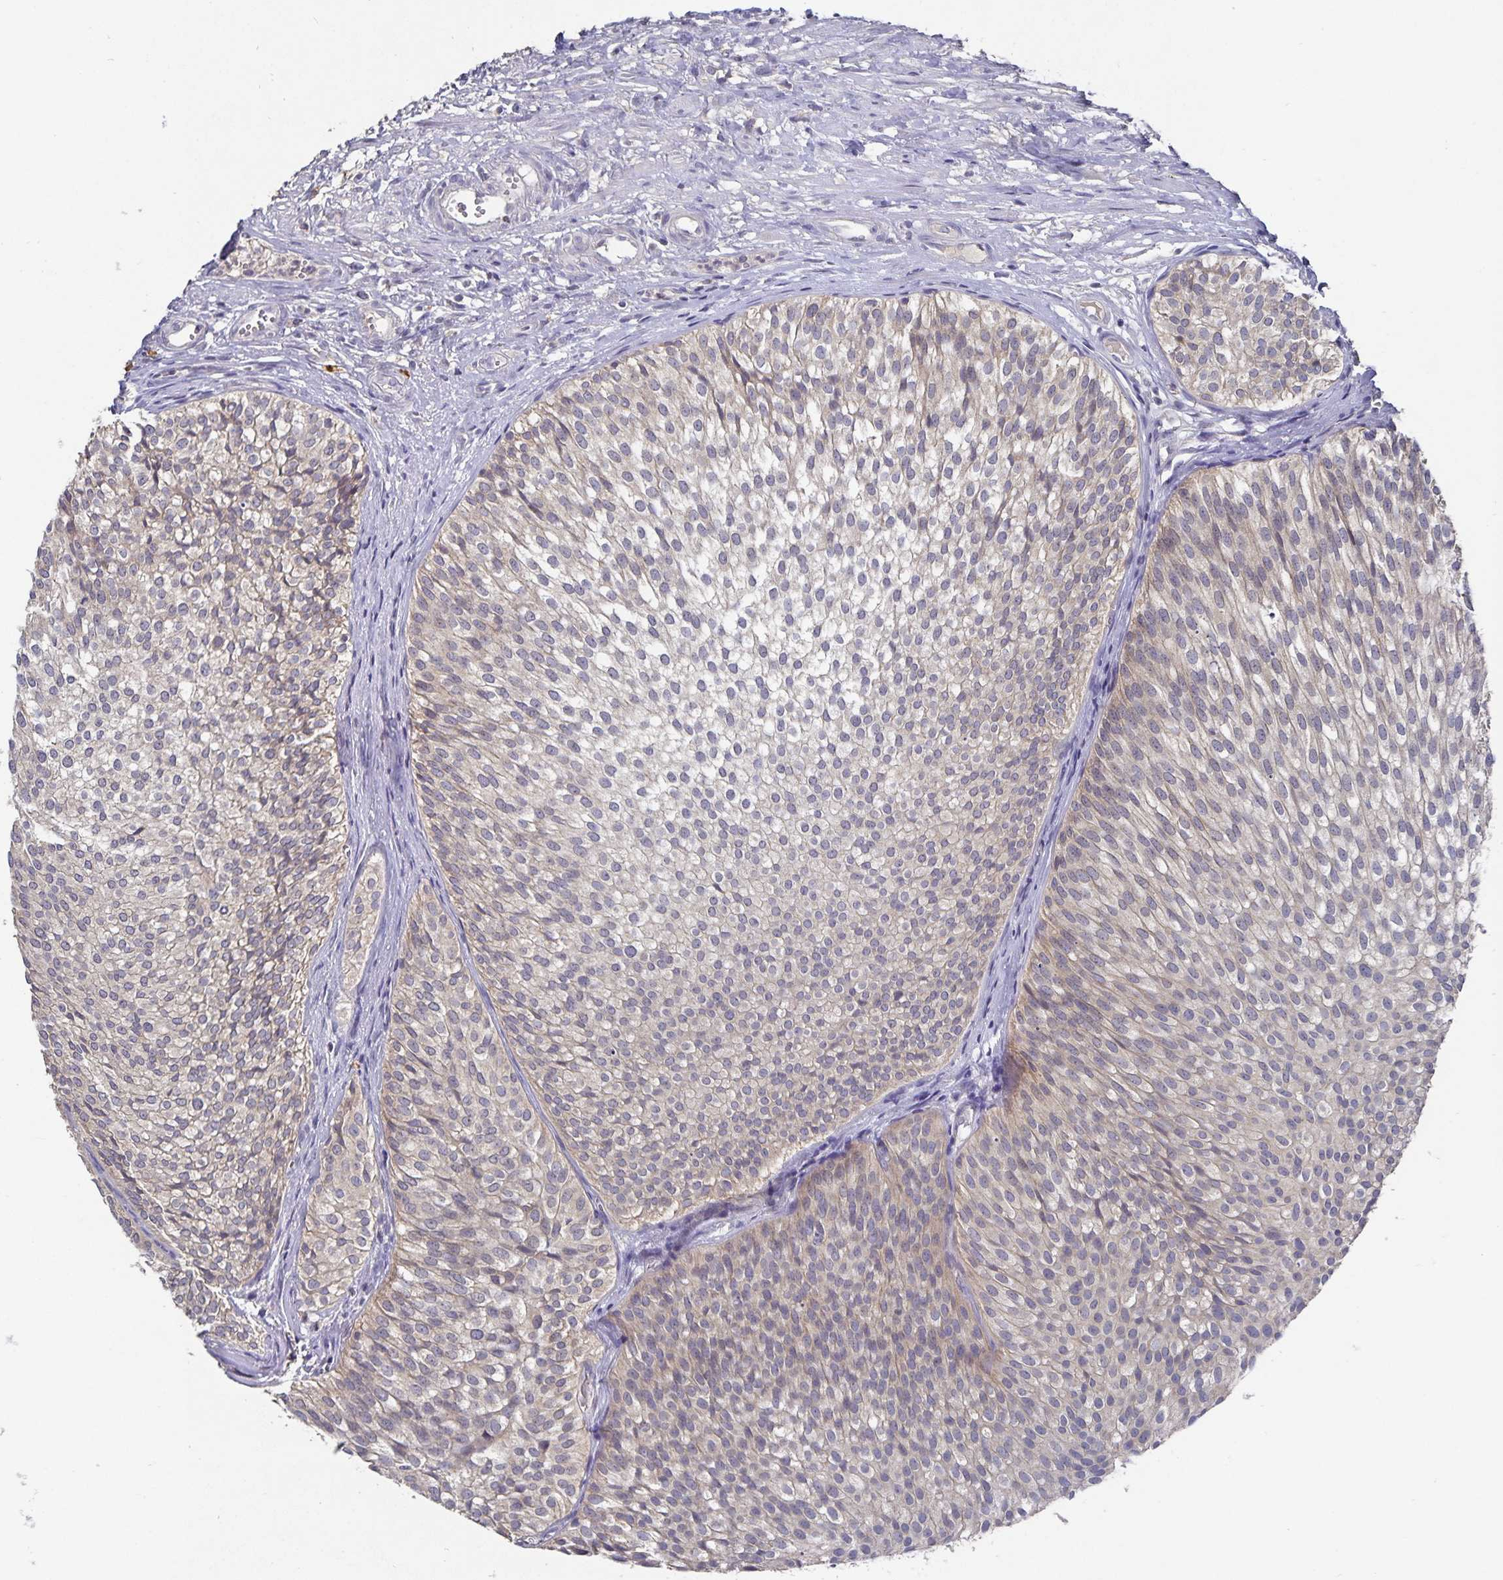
{"staining": {"intensity": "weak", "quantity": "<25%", "location": "cytoplasmic/membranous"}, "tissue": "urothelial cancer", "cell_type": "Tumor cells", "image_type": "cancer", "snomed": [{"axis": "morphology", "description": "Urothelial carcinoma, Low grade"}, {"axis": "topography", "description": "Urinary bladder"}], "caption": "DAB immunohistochemical staining of low-grade urothelial carcinoma displays no significant staining in tumor cells.", "gene": "HEPN1", "patient": {"sex": "male", "age": 91}}